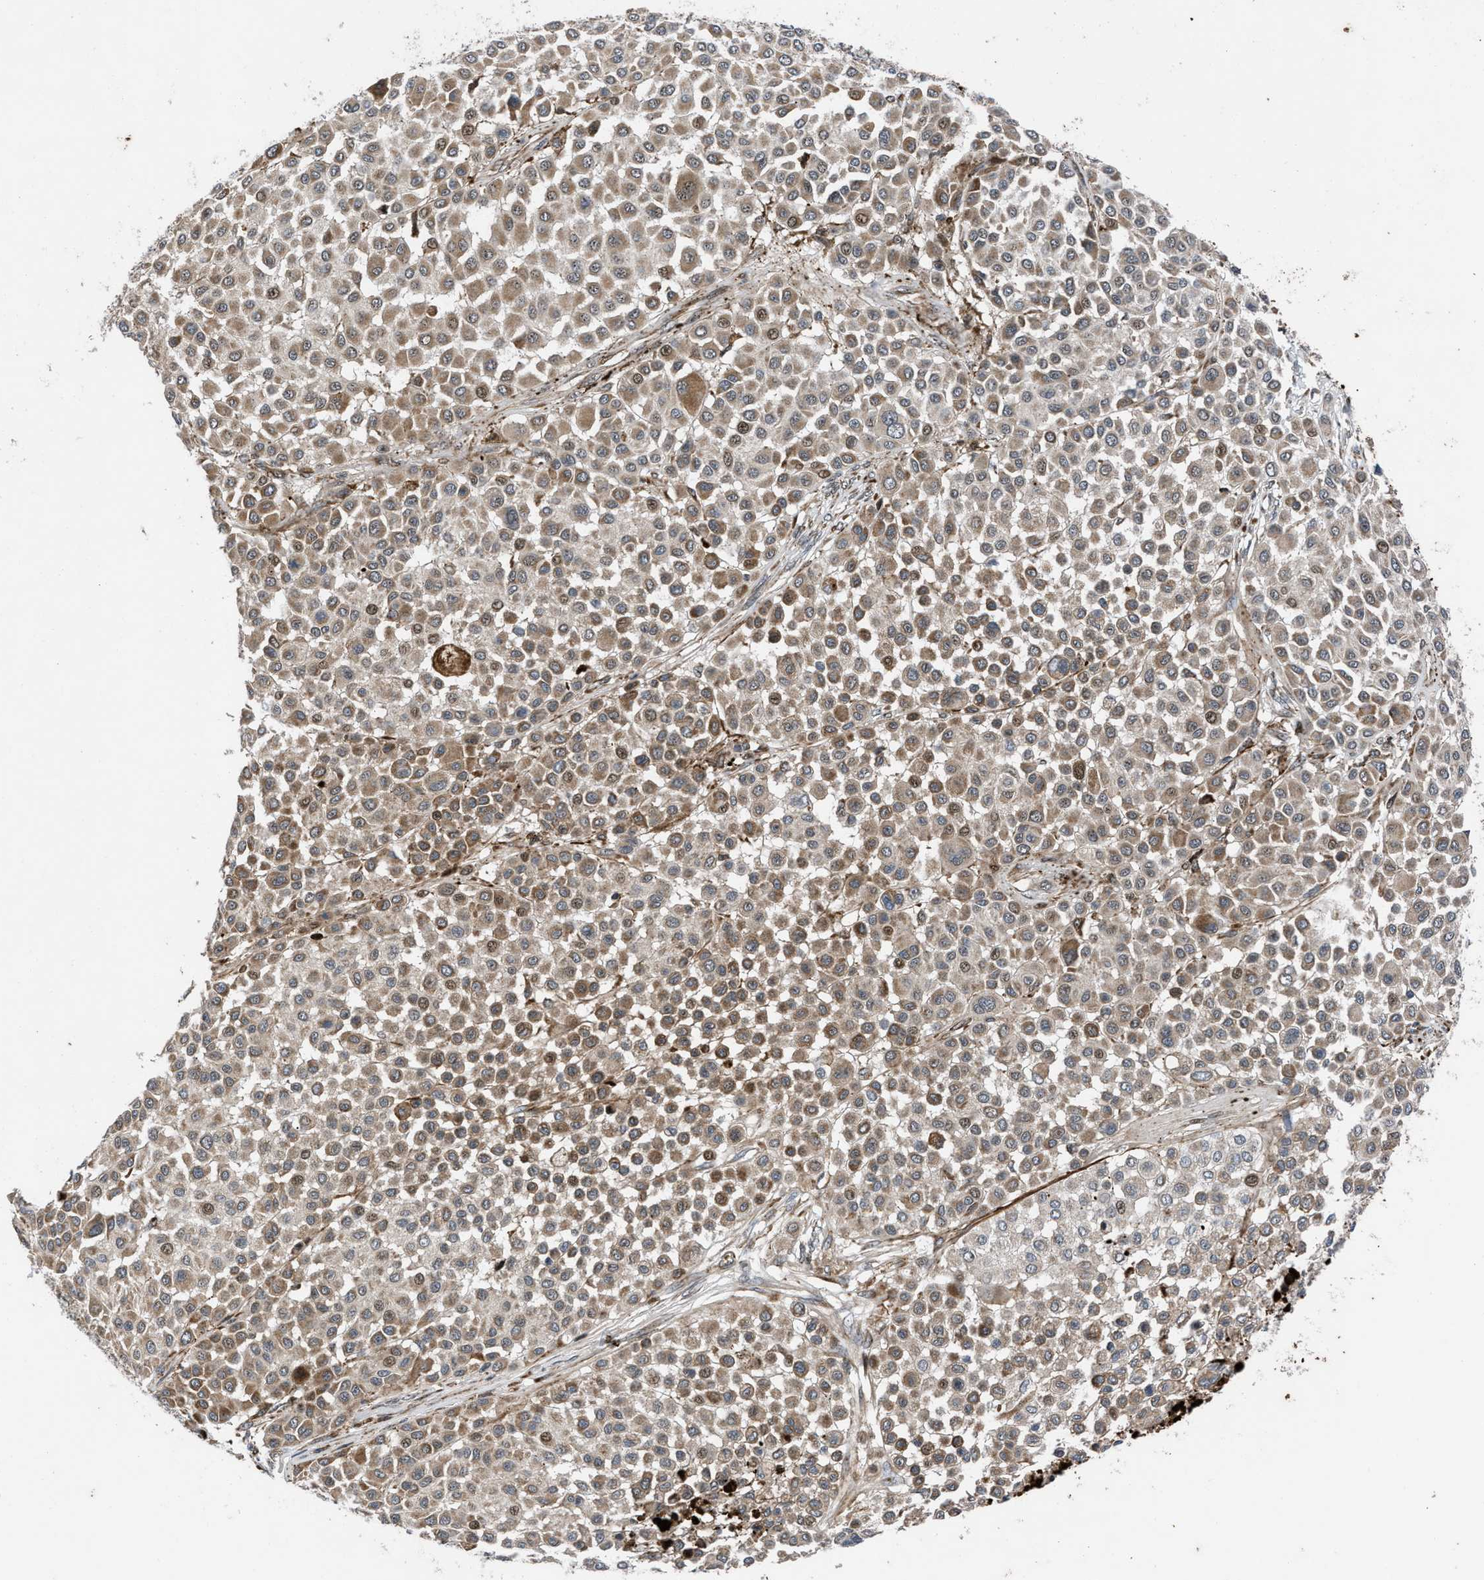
{"staining": {"intensity": "weak", "quantity": ">75%", "location": "cytoplasmic/membranous"}, "tissue": "melanoma", "cell_type": "Tumor cells", "image_type": "cancer", "snomed": [{"axis": "morphology", "description": "Malignant melanoma, Metastatic site"}, {"axis": "topography", "description": "Soft tissue"}], "caption": "Tumor cells demonstrate low levels of weak cytoplasmic/membranous expression in approximately >75% of cells in human melanoma. The staining was performed using DAB to visualize the protein expression in brown, while the nuclei were stained in blue with hematoxylin (Magnification: 20x).", "gene": "AP3M2", "patient": {"sex": "male", "age": 41}}